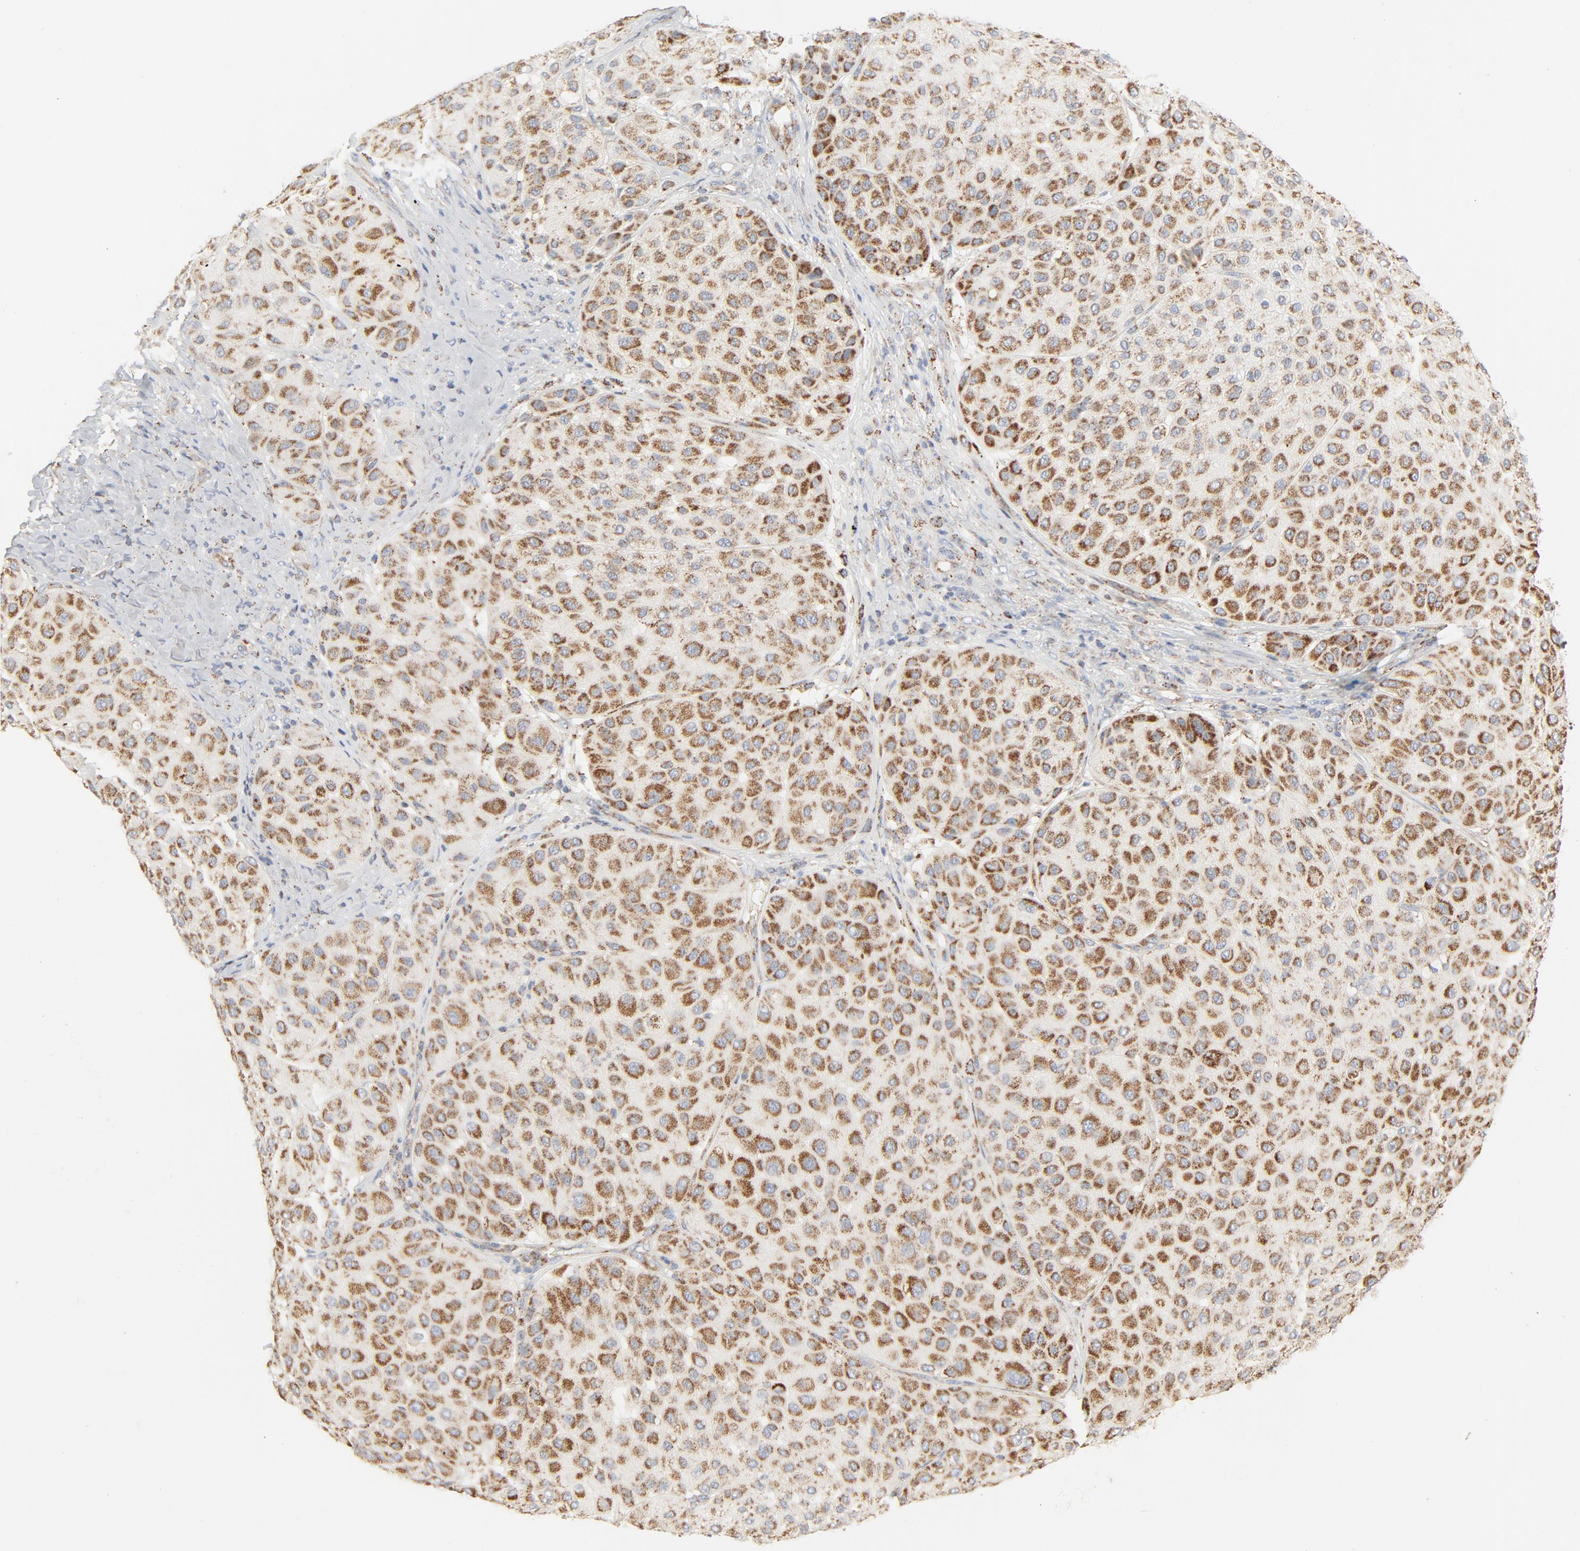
{"staining": {"intensity": "moderate", "quantity": ">75%", "location": "cytoplasmic/membranous"}, "tissue": "melanoma", "cell_type": "Tumor cells", "image_type": "cancer", "snomed": [{"axis": "morphology", "description": "Normal tissue, NOS"}, {"axis": "morphology", "description": "Malignant melanoma, Metastatic site"}, {"axis": "topography", "description": "Skin"}], "caption": "Tumor cells demonstrate moderate cytoplasmic/membranous expression in approximately >75% of cells in malignant melanoma (metastatic site).", "gene": "SETD3", "patient": {"sex": "male", "age": 41}}